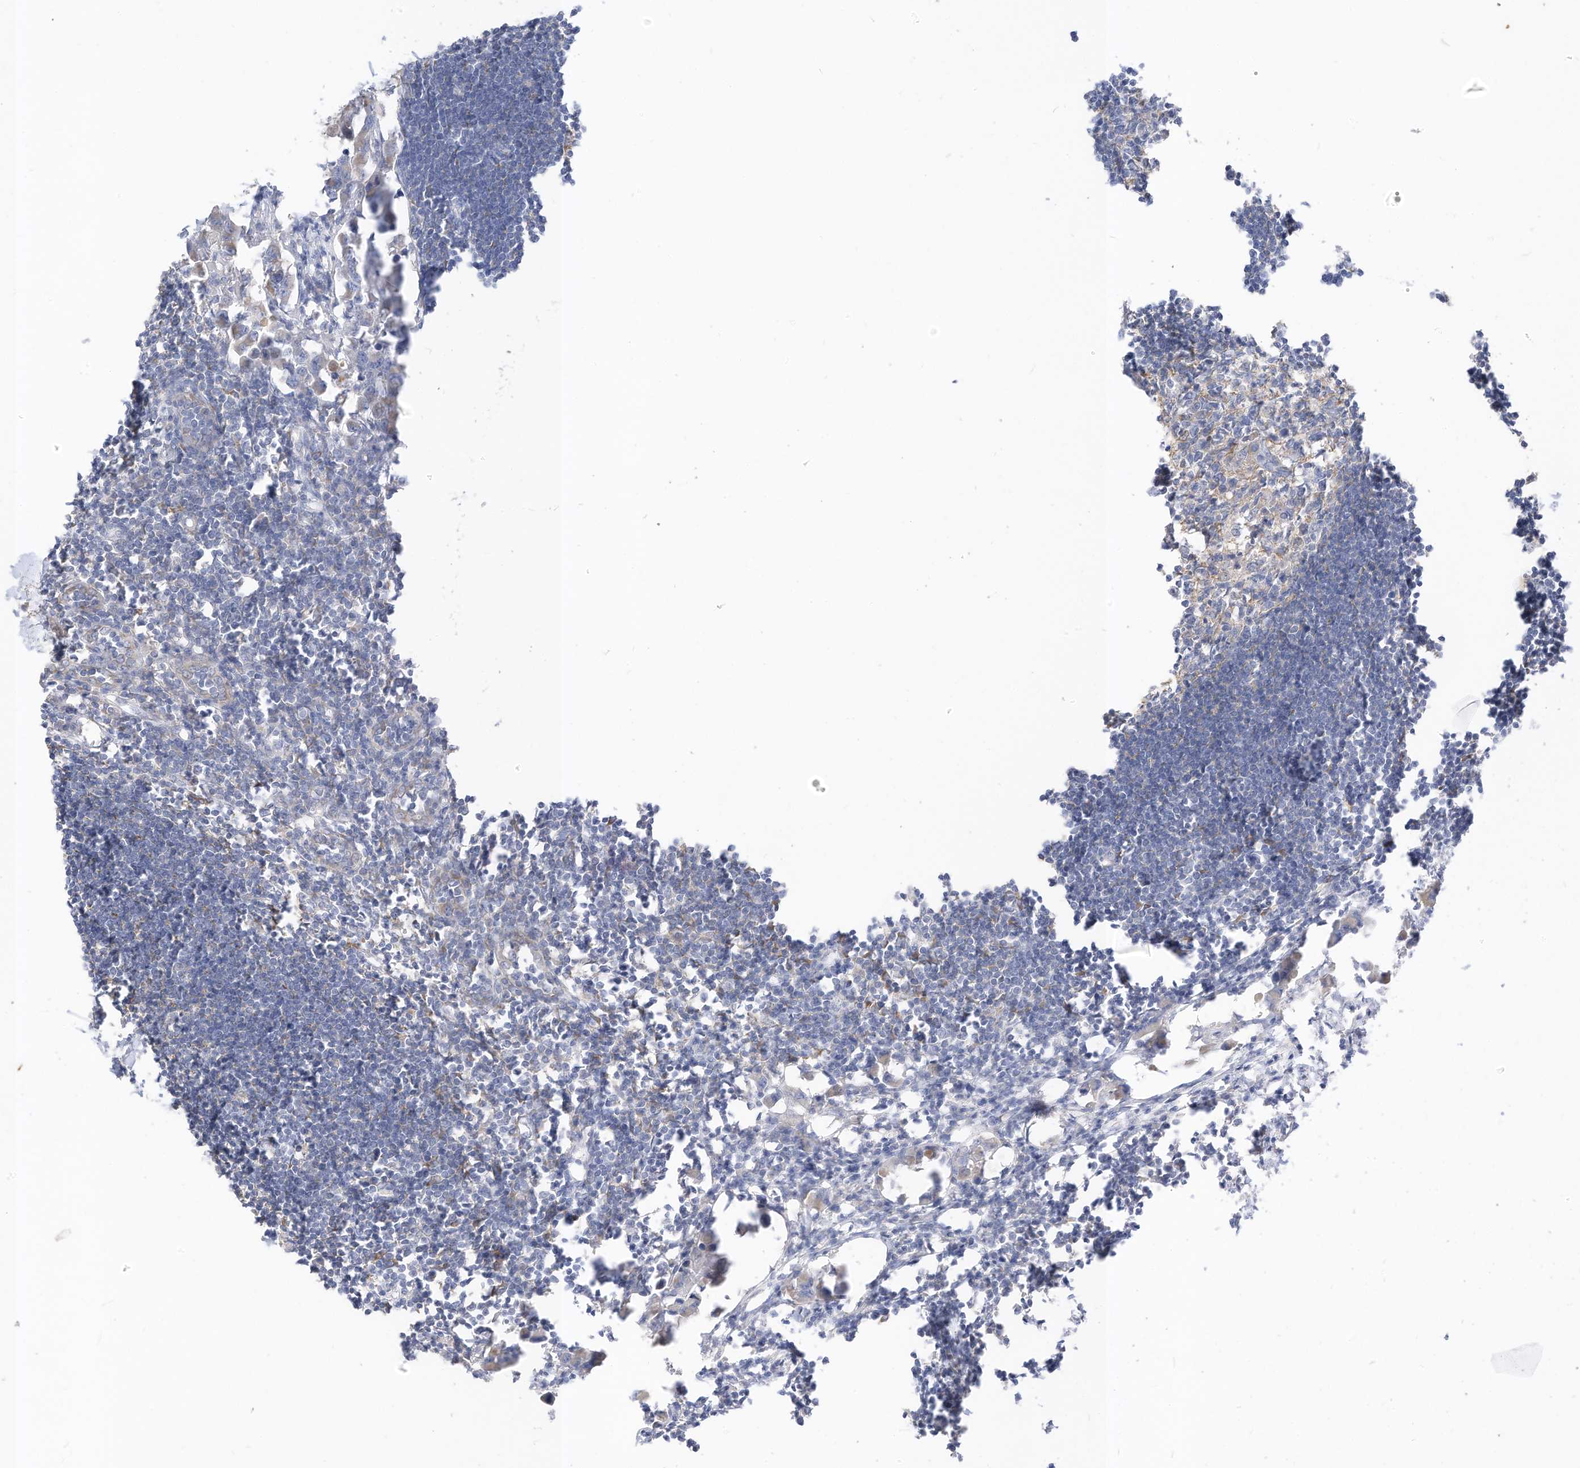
{"staining": {"intensity": "negative", "quantity": "none", "location": "none"}, "tissue": "lymph node", "cell_type": "Germinal center cells", "image_type": "normal", "snomed": [{"axis": "morphology", "description": "Normal tissue, NOS"}, {"axis": "morphology", "description": "Malignant melanoma, Metastatic site"}, {"axis": "topography", "description": "Lymph node"}], "caption": "The photomicrograph demonstrates no staining of germinal center cells in benign lymph node.", "gene": "RASA2", "patient": {"sex": "male", "age": 41}}